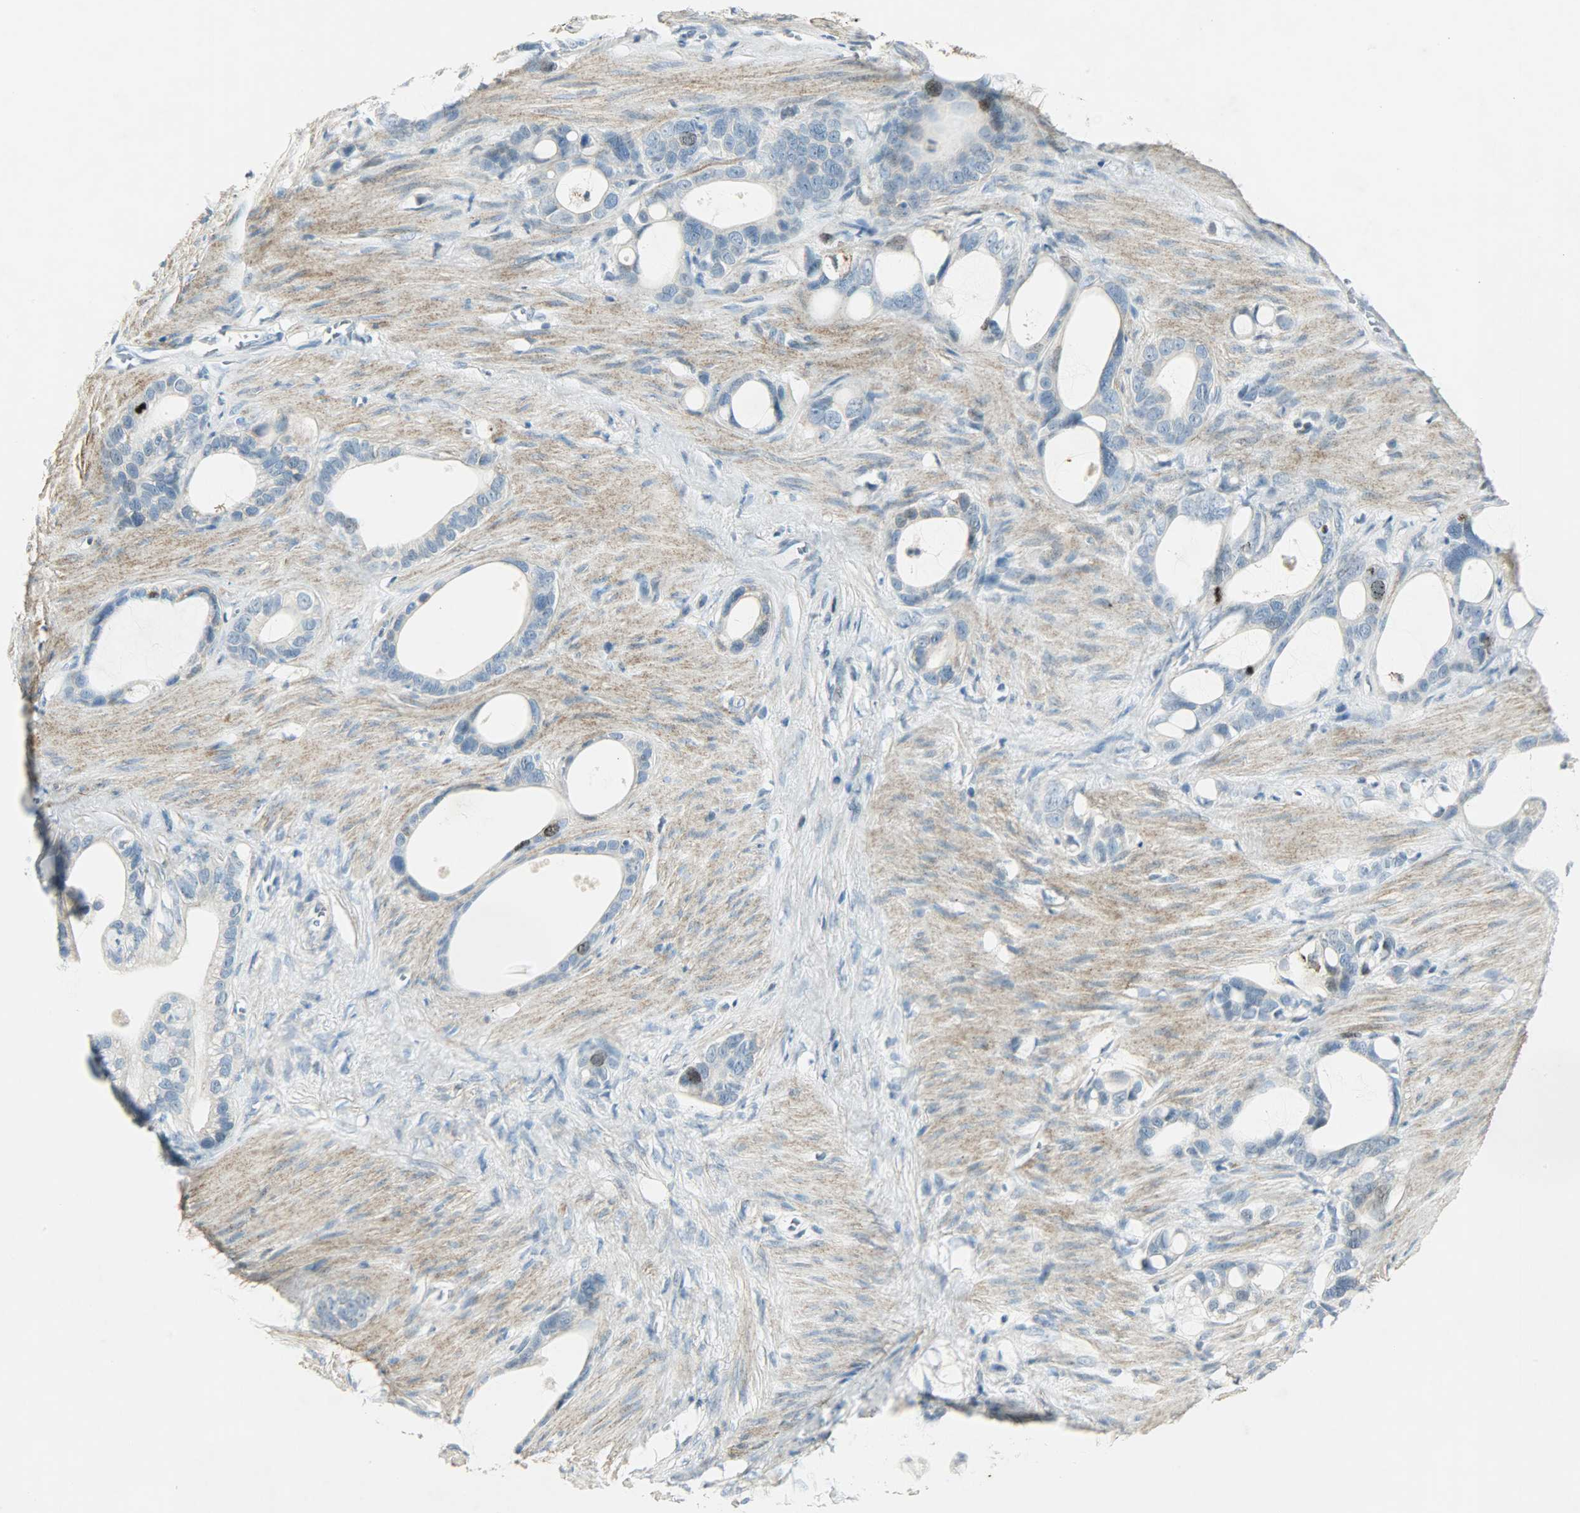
{"staining": {"intensity": "moderate", "quantity": "<25%", "location": "nuclear"}, "tissue": "stomach cancer", "cell_type": "Tumor cells", "image_type": "cancer", "snomed": [{"axis": "morphology", "description": "Adenocarcinoma, NOS"}, {"axis": "topography", "description": "Stomach"}], "caption": "There is low levels of moderate nuclear staining in tumor cells of adenocarcinoma (stomach), as demonstrated by immunohistochemical staining (brown color).", "gene": "AURKB", "patient": {"sex": "female", "age": 75}}